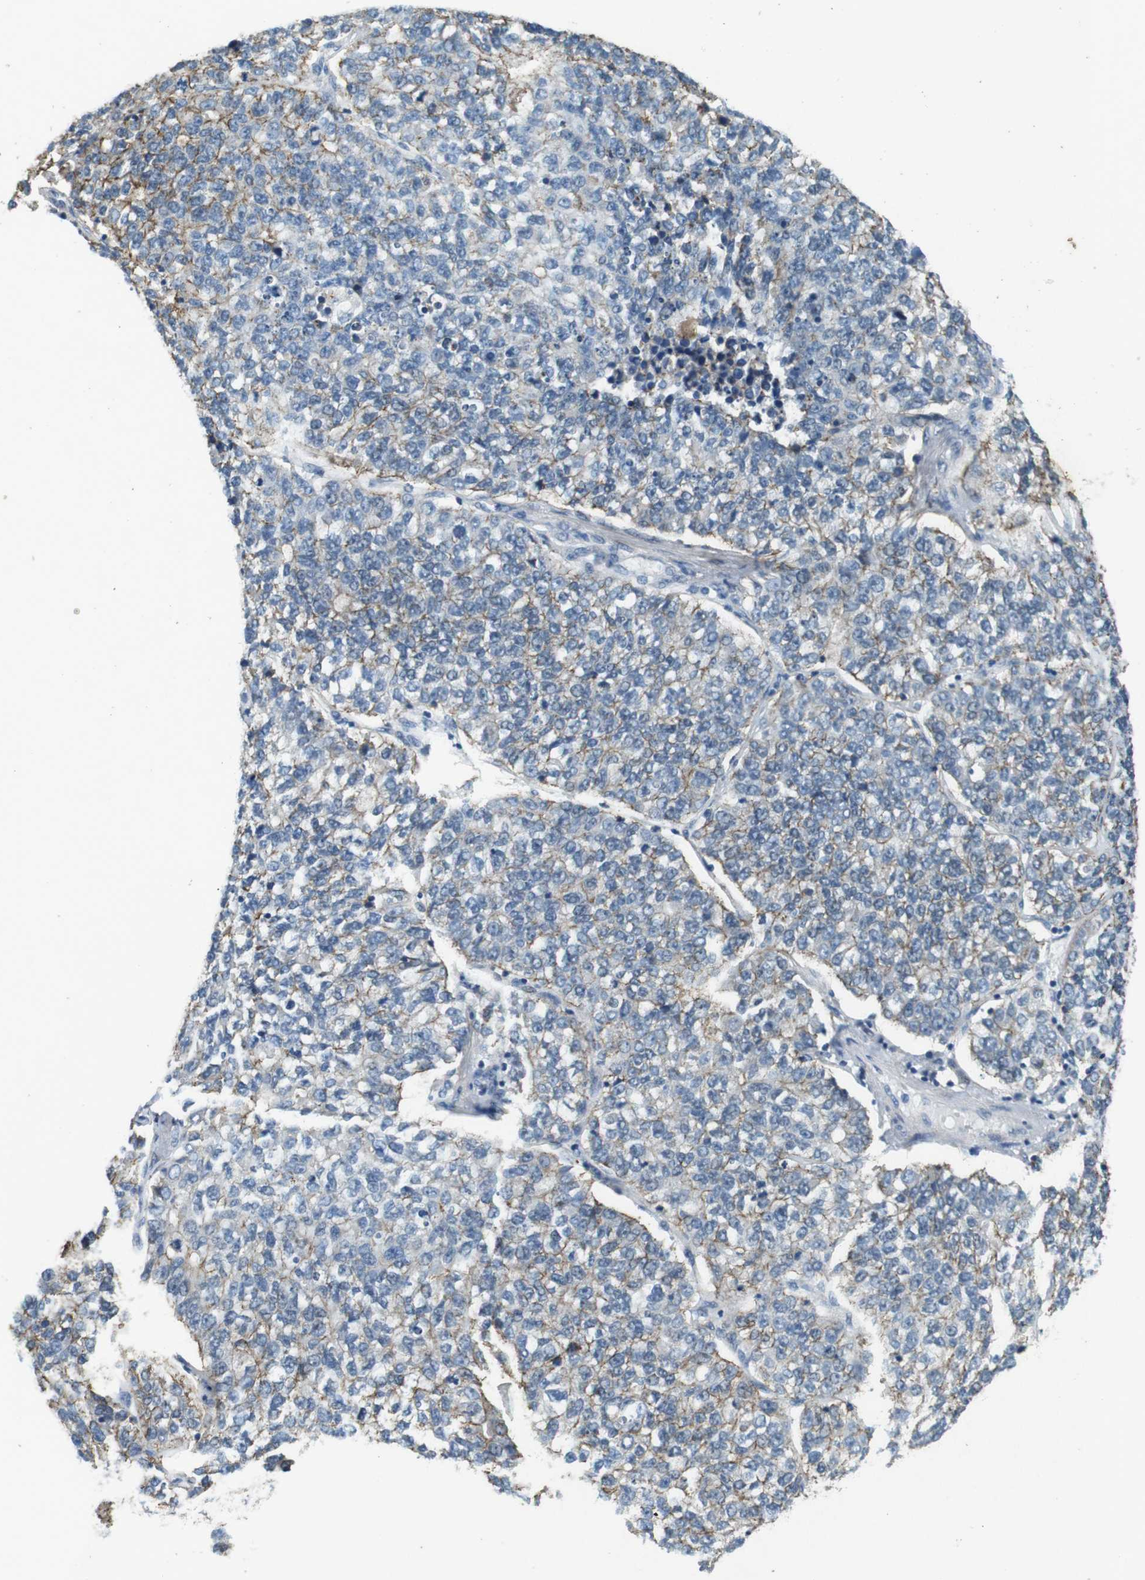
{"staining": {"intensity": "moderate", "quantity": ">75%", "location": "cytoplasmic/membranous"}, "tissue": "lung cancer", "cell_type": "Tumor cells", "image_type": "cancer", "snomed": [{"axis": "morphology", "description": "Adenocarcinoma, NOS"}, {"axis": "topography", "description": "Lung"}], "caption": "Protein expression analysis of lung adenocarcinoma demonstrates moderate cytoplasmic/membranous positivity in about >75% of tumor cells.", "gene": "CLDN7", "patient": {"sex": "male", "age": 49}}